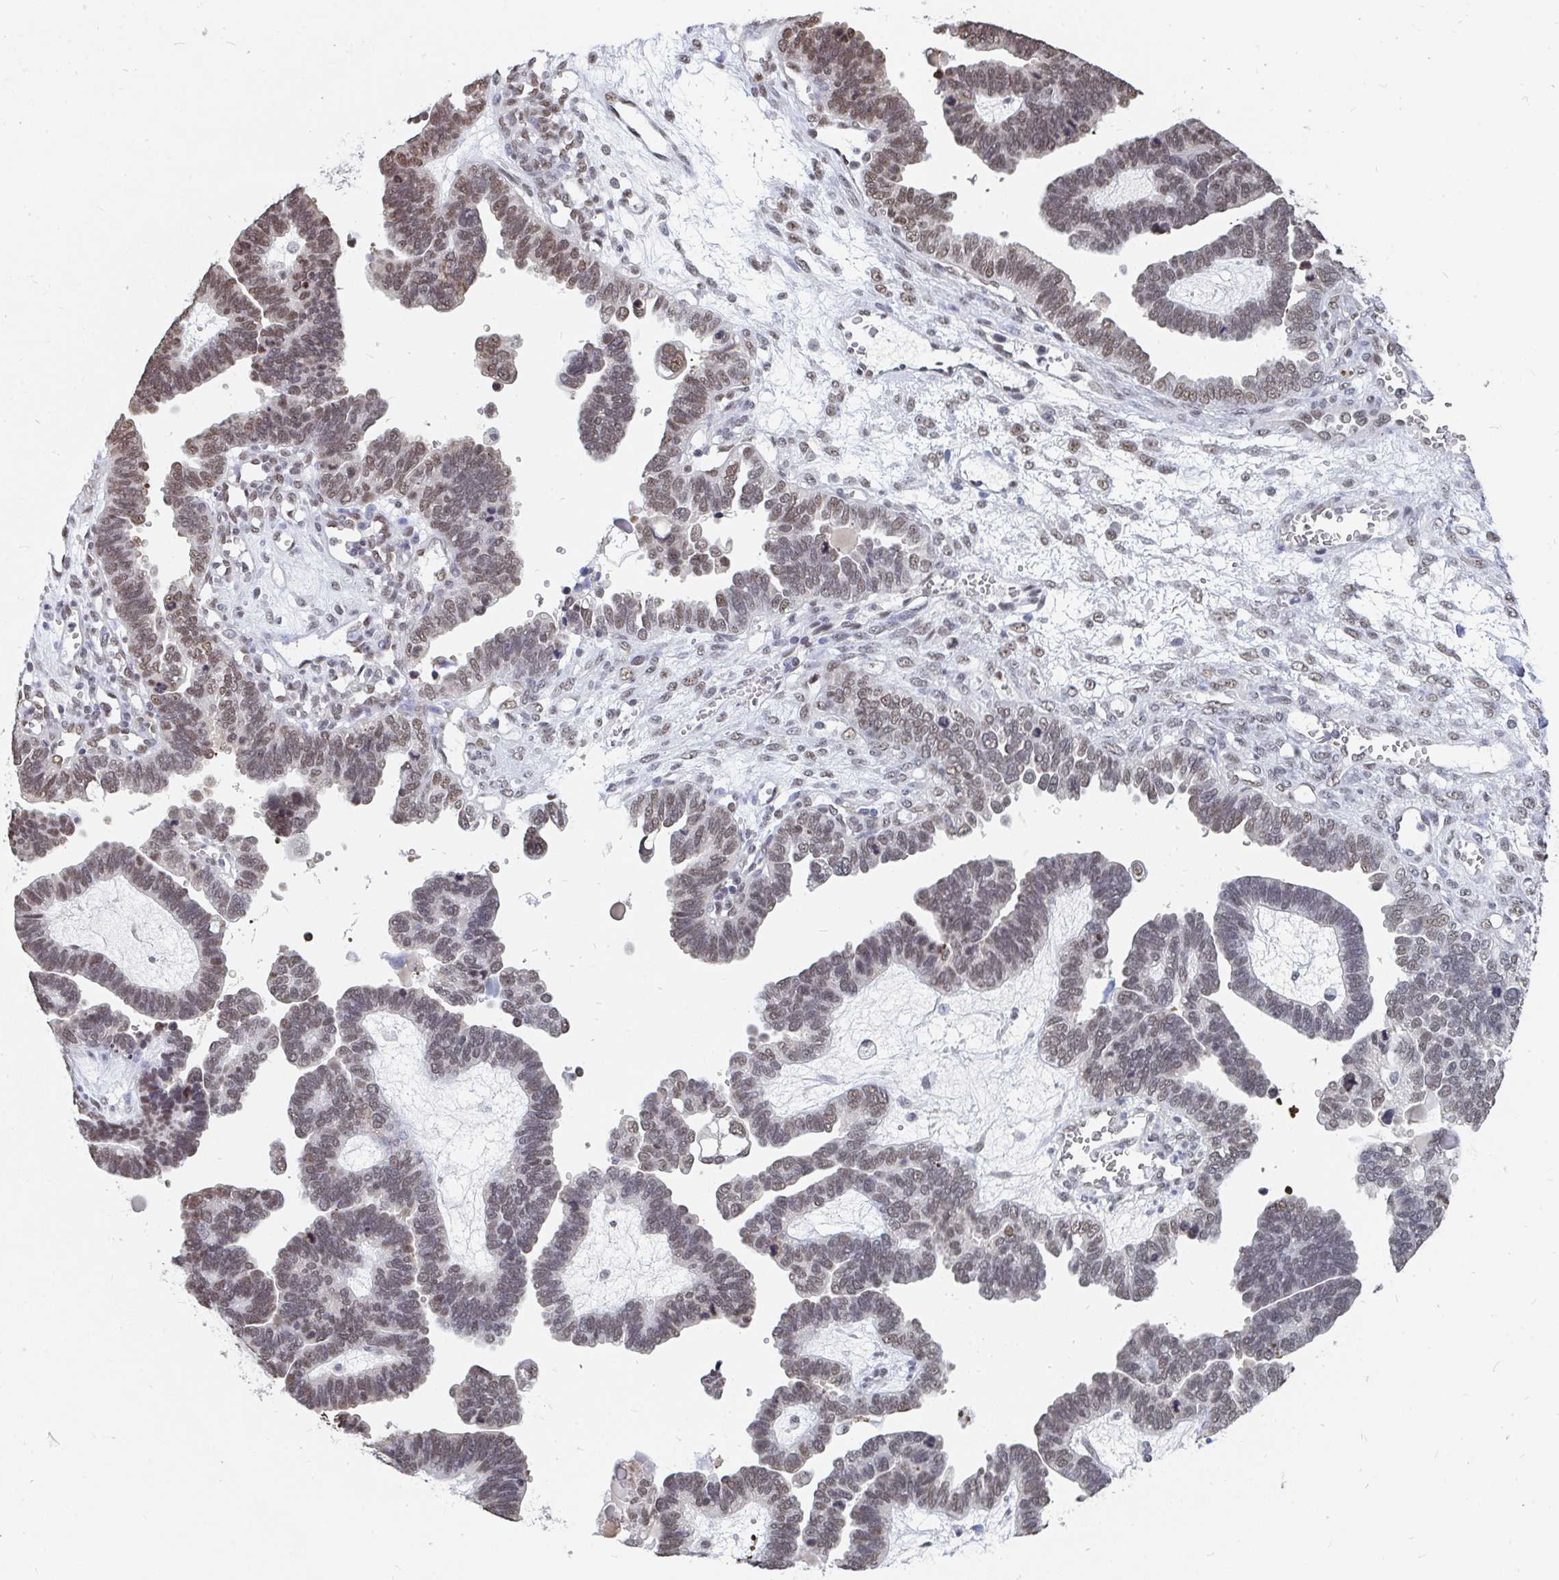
{"staining": {"intensity": "moderate", "quantity": "25%-75%", "location": "nuclear"}, "tissue": "ovarian cancer", "cell_type": "Tumor cells", "image_type": "cancer", "snomed": [{"axis": "morphology", "description": "Cystadenocarcinoma, serous, NOS"}, {"axis": "topography", "description": "Ovary"}], "caption": "Ovarian cancer (serous cystadenocarcinoma) tissue exhibits moderate nuclear staining in approximately 25%-75% of tumor cells, visualized by immunohistochemistry.", "gene": "TRIP12", "patient": {"sex": "female", "age": 51}}